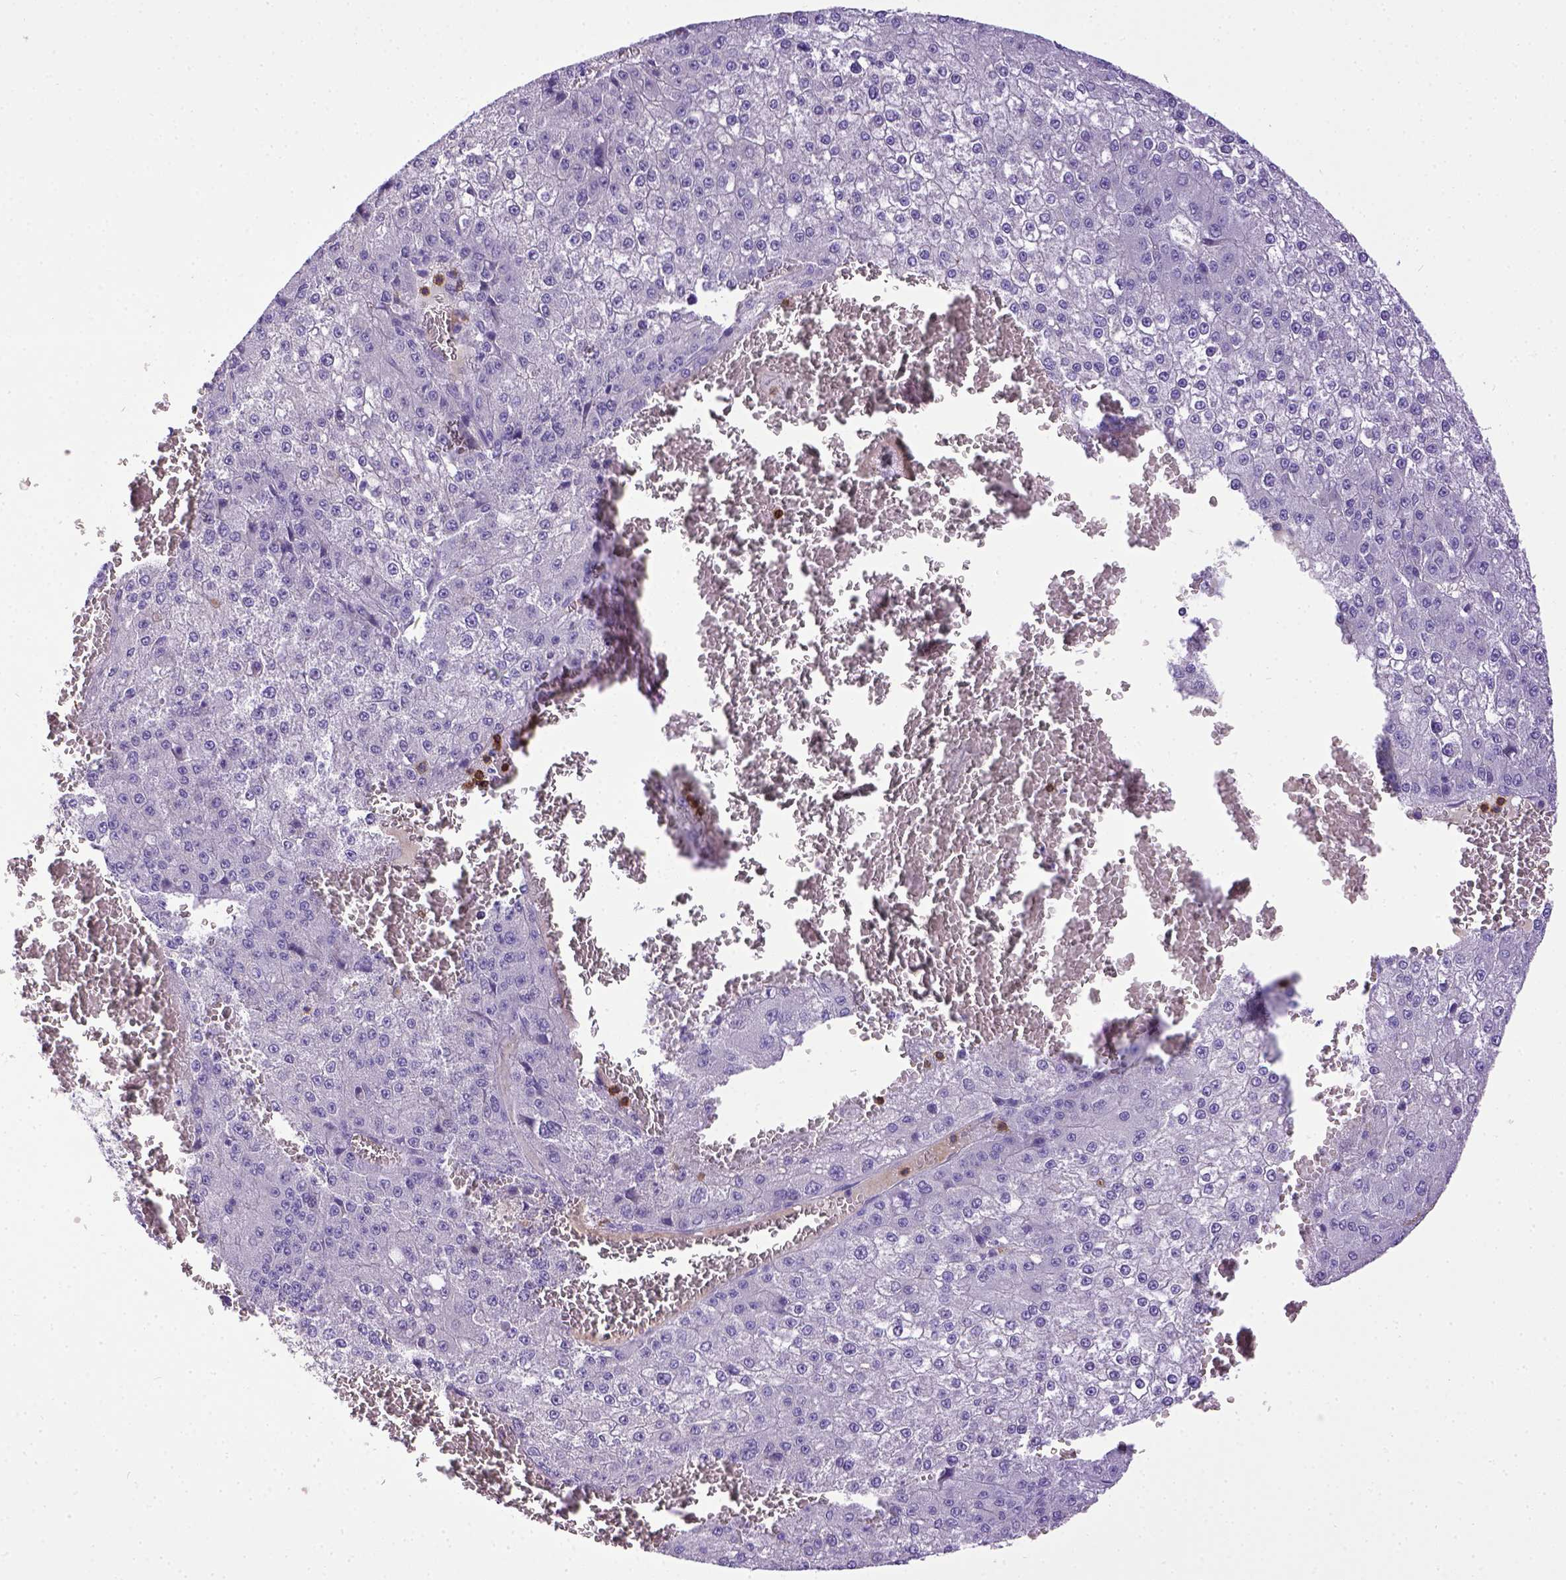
{"staining": {"intensity": "negative", "quantity": "none", "location": "none"}, "tissue": "liver cancer", "cell_type": "Tumor cells", "image_type": "cancer", "snomed": [{"axis": "morphology", "description": "Carcinoma, Hepatocellular, NOS"}, {"axis": "topography", "description": "Liver"}], "caption": "Tumor cells show no significant positivity in liver hepatocellular carcinoma.", "gene": "CD3E", "patient": {"sex": "female", "age": 73}}